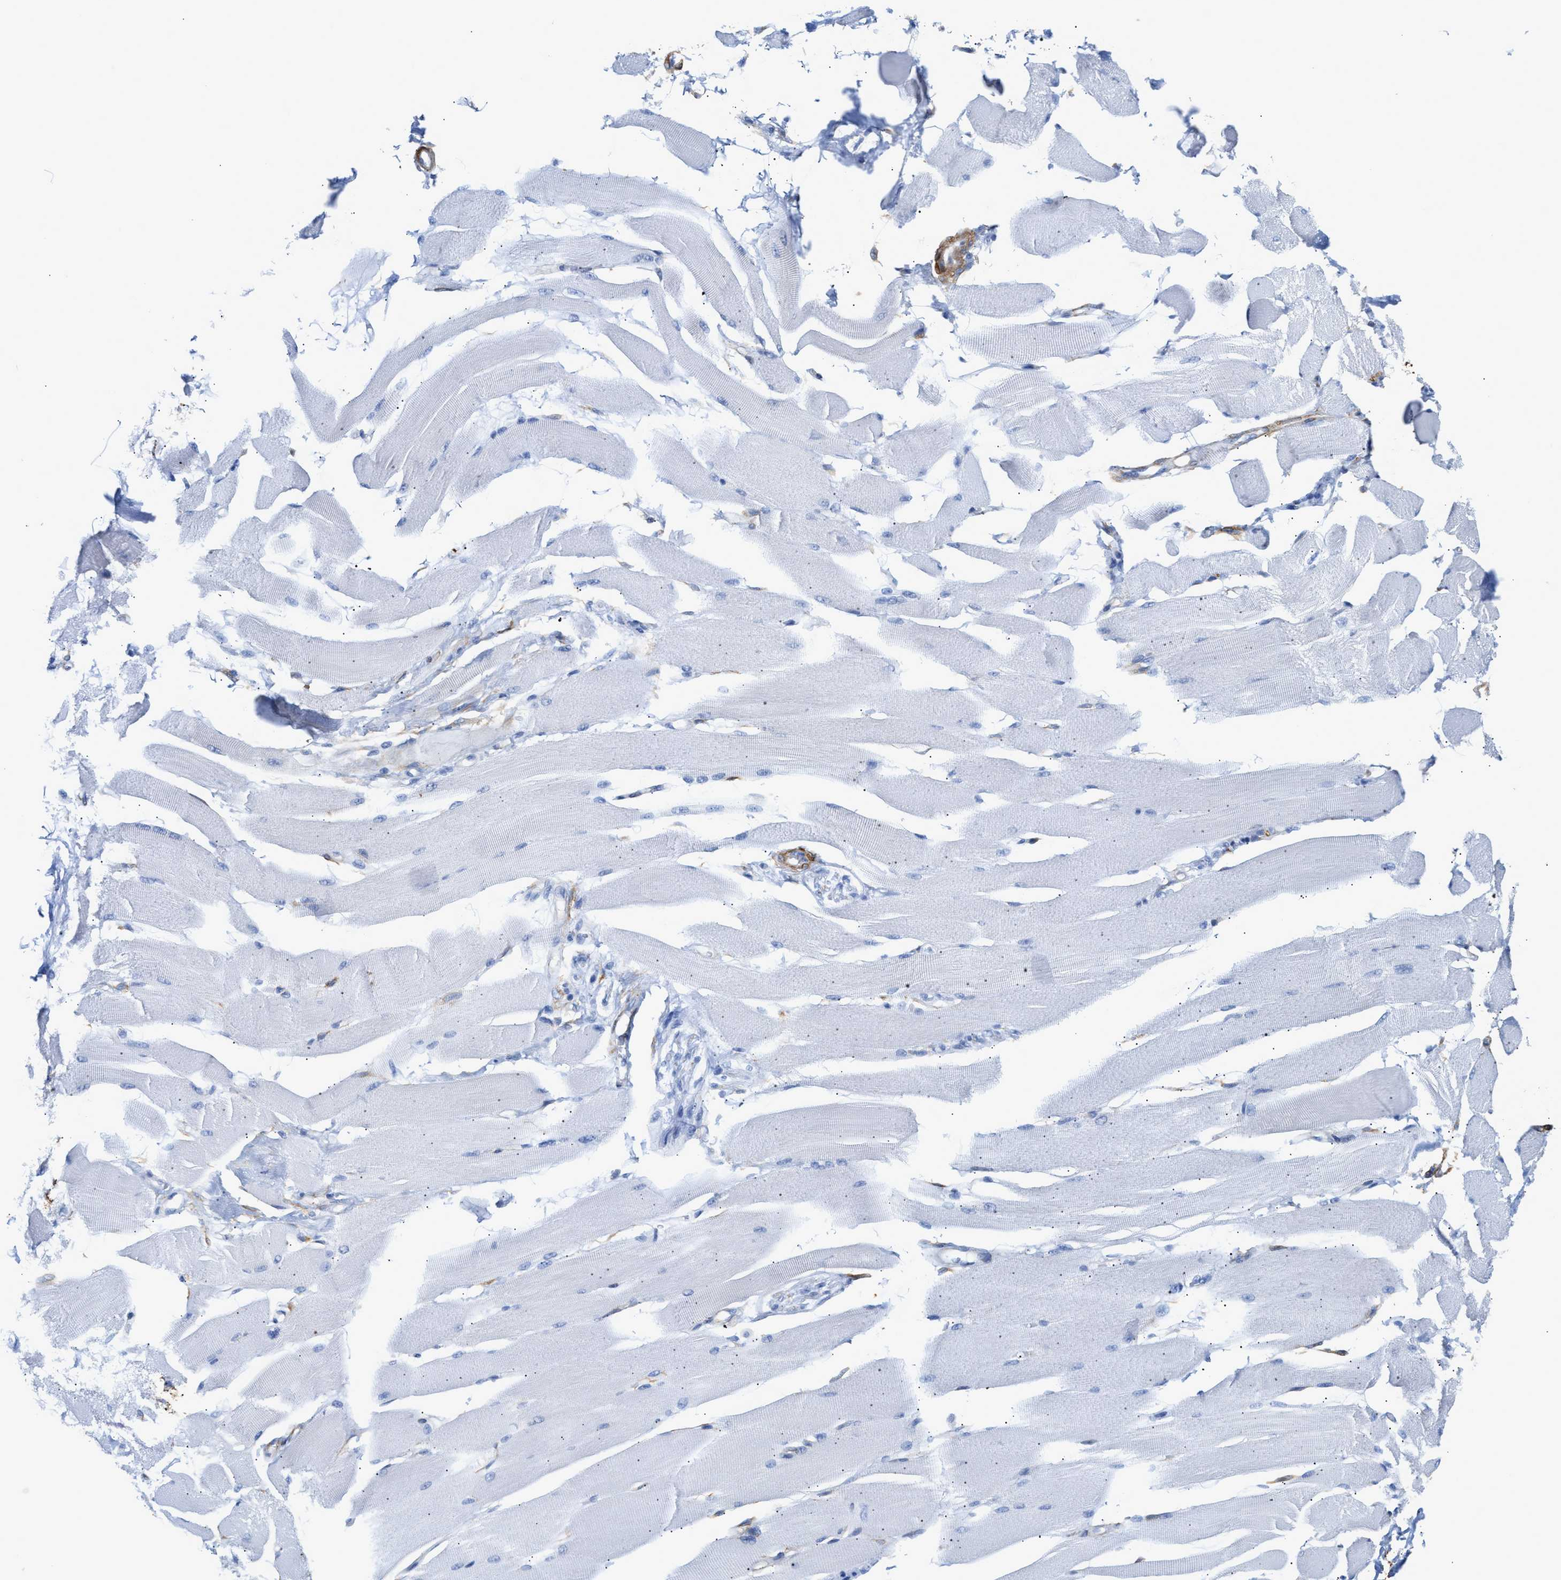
{"staining": {"intensity": "negative", "quantity": "none", "location": "none"}, "tissue": "skeletal muscle", "cell_type": "Myocytes", "image_type": "normal", "snomed": [{"axis": "morphology", "description": "Normal tissue, NOS"}, {"axis": "topography", "description": "Skeletal muscle"}, {"axis": "topography", "description": "Peripheral nerve tissue"}], "caption": "There is no significant positivity in myocytes of skeletal muscle. Brightfield microscopy of immunohistochemistry stained with DAB (brown) and hematoxylin (blue), captured at high magnification.", "gene": "AMPH", "patient": {"sex": "female", "age": 84}}